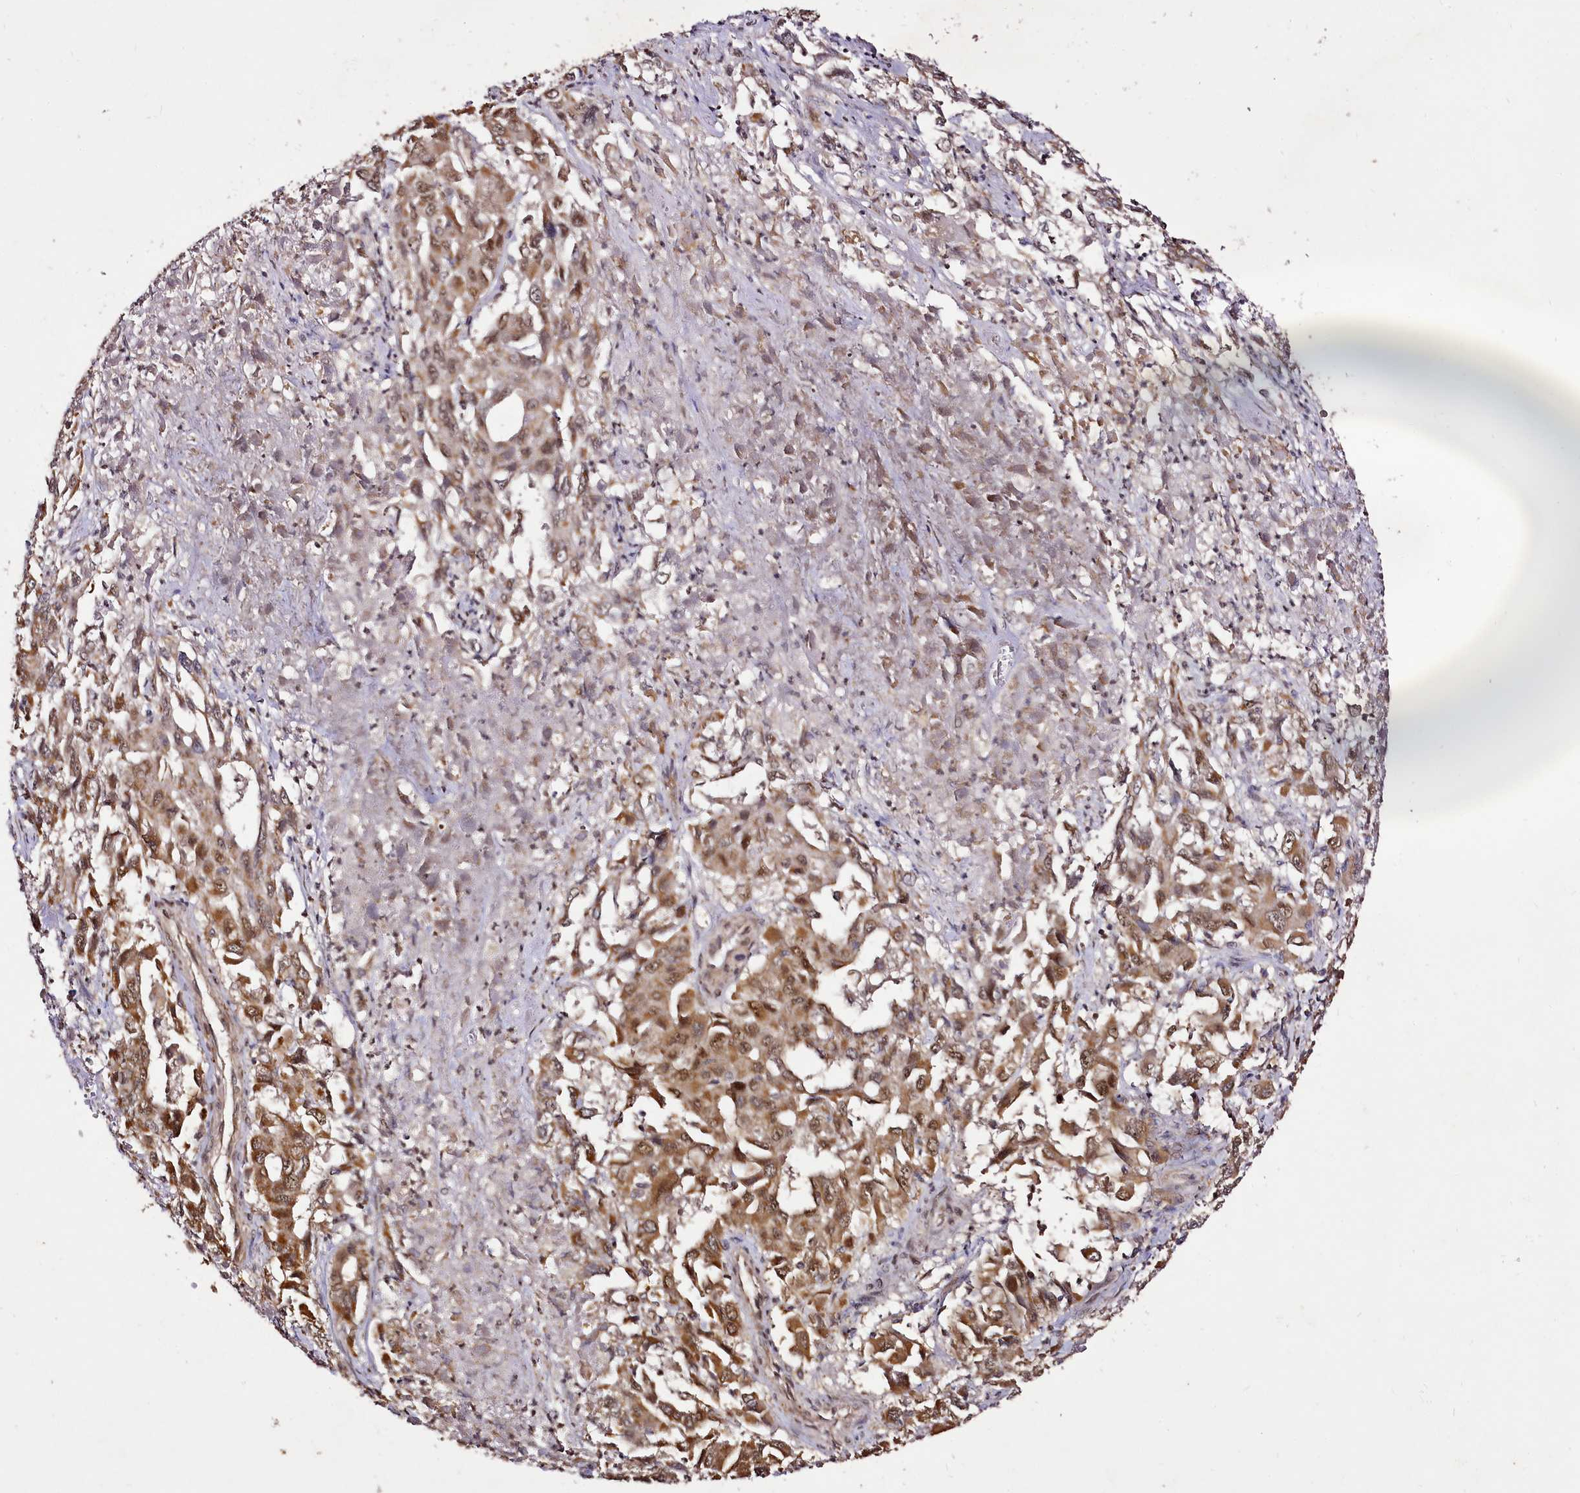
{"staining": {"intensity": "moderate", "quantity": ">75%", "location": "cytoplasmic/membranous,nuclear"}, "tissue": "liver cancer", "cell_type": "Tumor cells", "image_type": "cancer", "snomed": [{"axis": "morphology", "description": "Carcinoma, Hepatocellular, NOS"}, {"axis": "topography", "description": "Liver"}], "caption": "A photomicrograph of human liver cancer (hepatocellular carcinoma) stained for a protein displays moderate cytoplasmic/membranous and nuclear brown staining in tumor cells.", "gene": "EDIL3", "patient": {"sex": "male", "age": 63}}